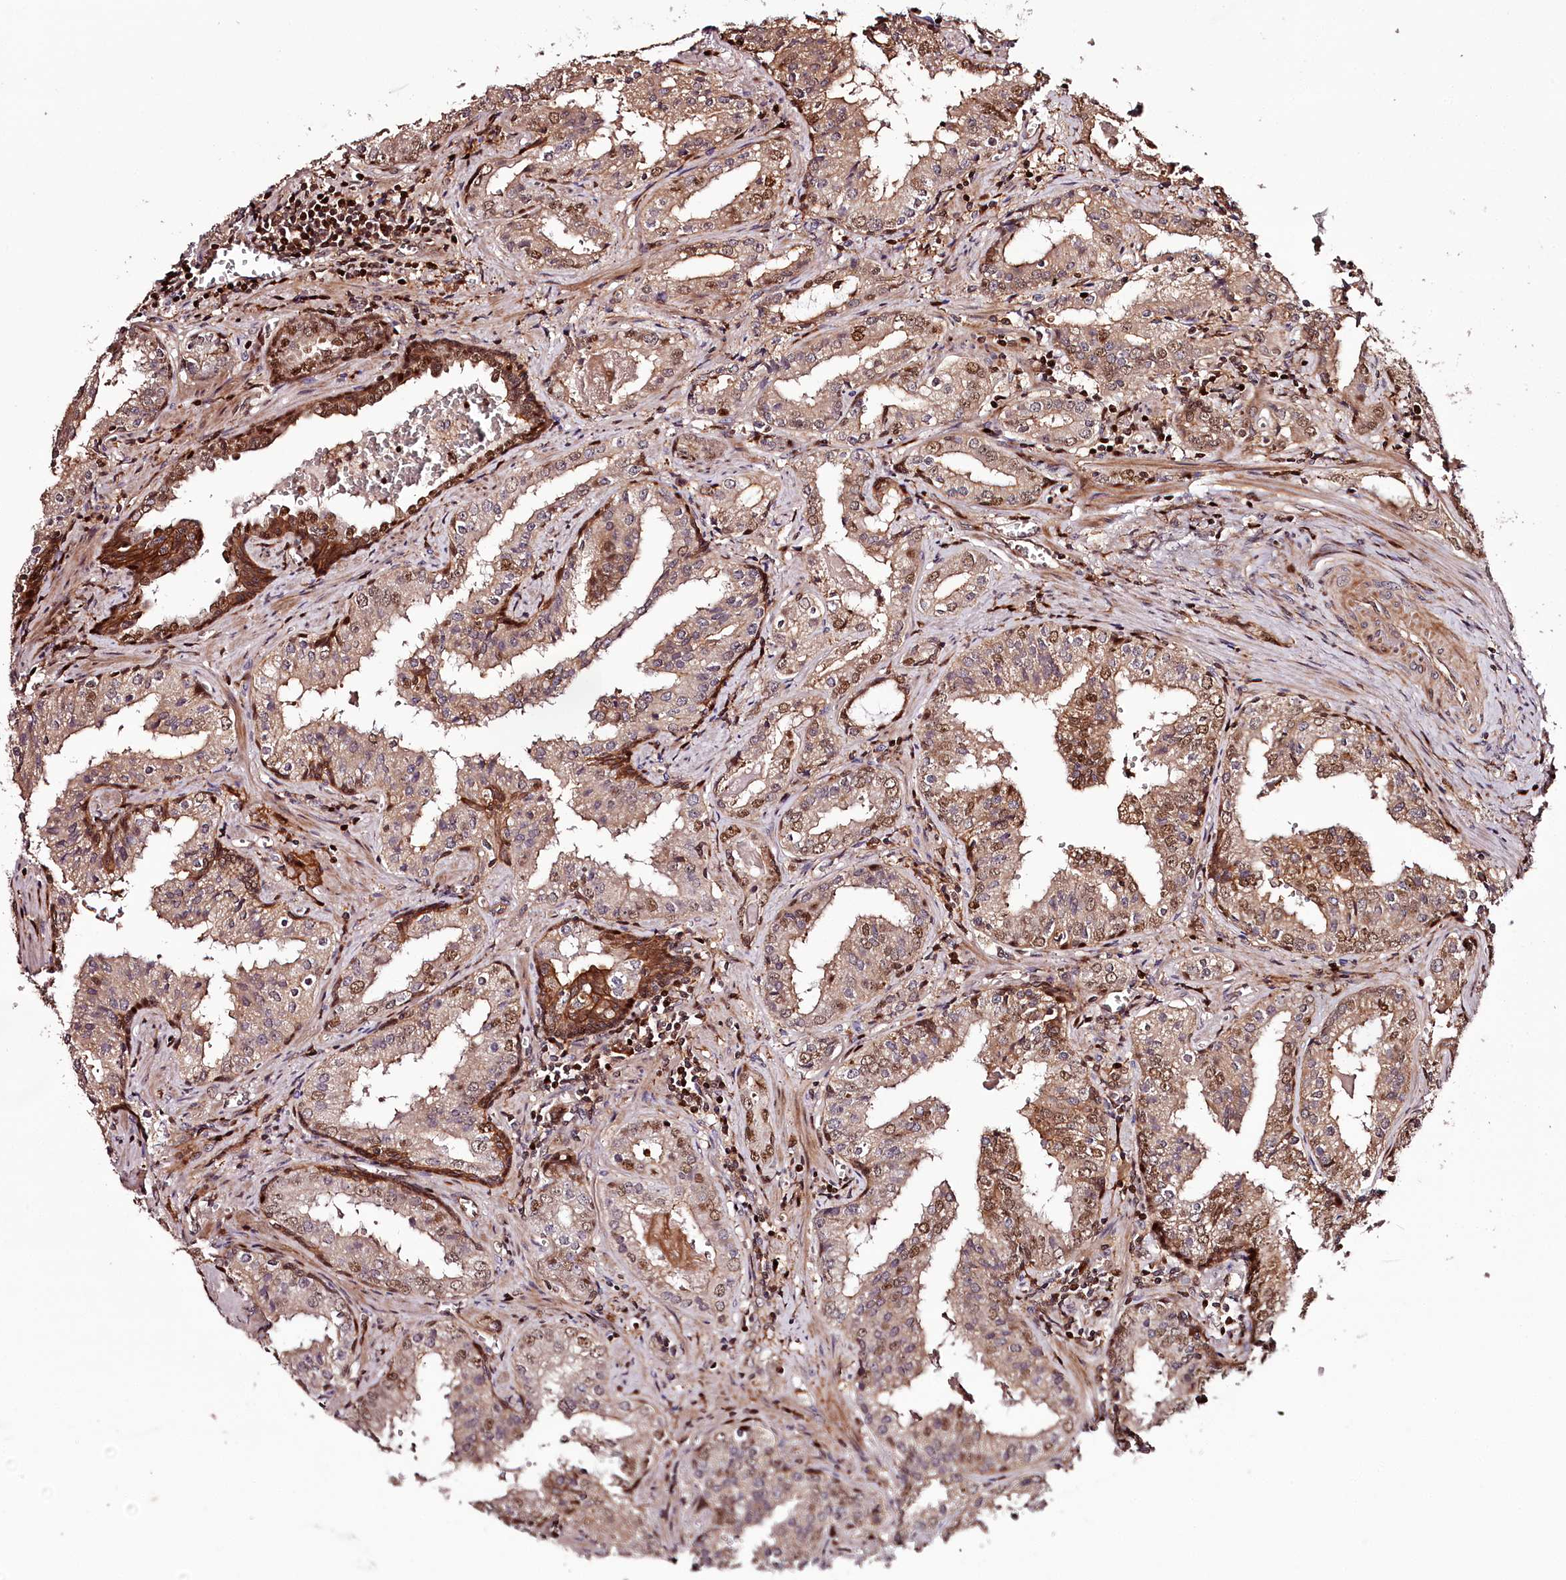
{"staining": {"intensity": "moderate", "quantity": ">75%", "location": "cytoplasmic/membranous,nuclear"}, "tissue": "prostate cancer", "cell_type": "Tumor cells", "image_type": "cancer", "snomed": [{"axis": "morphology", "description": "Adenocarcinoma, High grade"}, {"axis": "topography", "description": "Prostate"}], "caption": "Immunohistochemical staining of human prostate high-grade adenocarcinoma shows moderate cytoplasmic/membranous and nuclear protein expression in about >75% of tumor cells. (Brightfield microscopy of DAB IHC at high magnification).", "gene": "KIF14", "patient": {"sex": "male", "age": 68}}